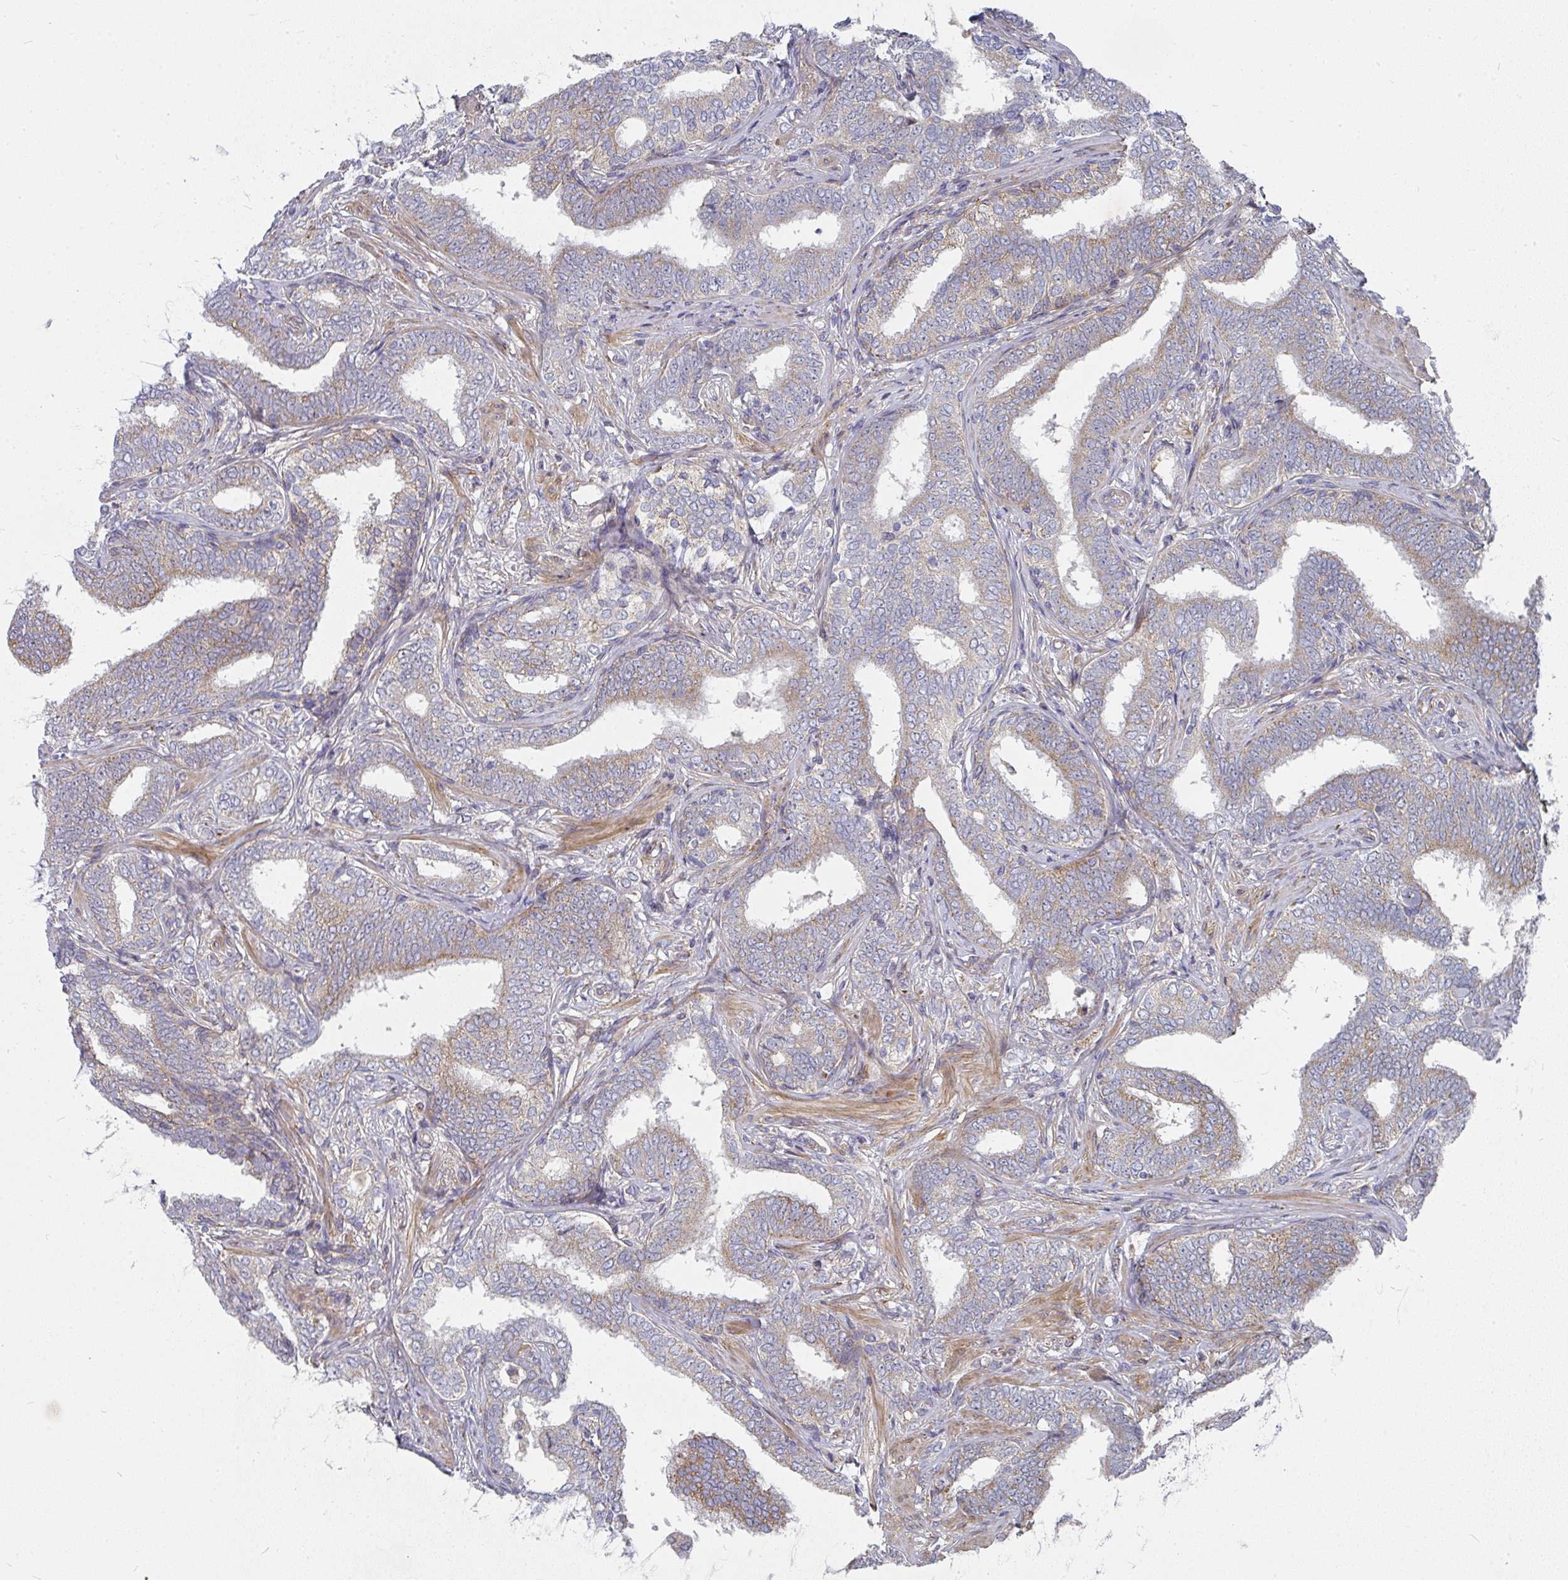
{"staining": {"intensity": "weak", "quantity": "25%-75%", "location": "cytoplasmic/membranous"}, "tissue": "prostate cancer", "cell_type": "Tumor cells", "image_type": "cancer", "snomed": [{"axis": "morphology", "description": "Adenocarcinoma, High grade"}, {"axis": "topography", "description": "Prostate"}], "caption": "Protein expression analysis of prostate cancer exhibits weak cytoplasmic/membranous expression in about 25%-75% of tumor cells.", "gene": "RHEBL1", "patient": {"sex": "male", "age": 72}}